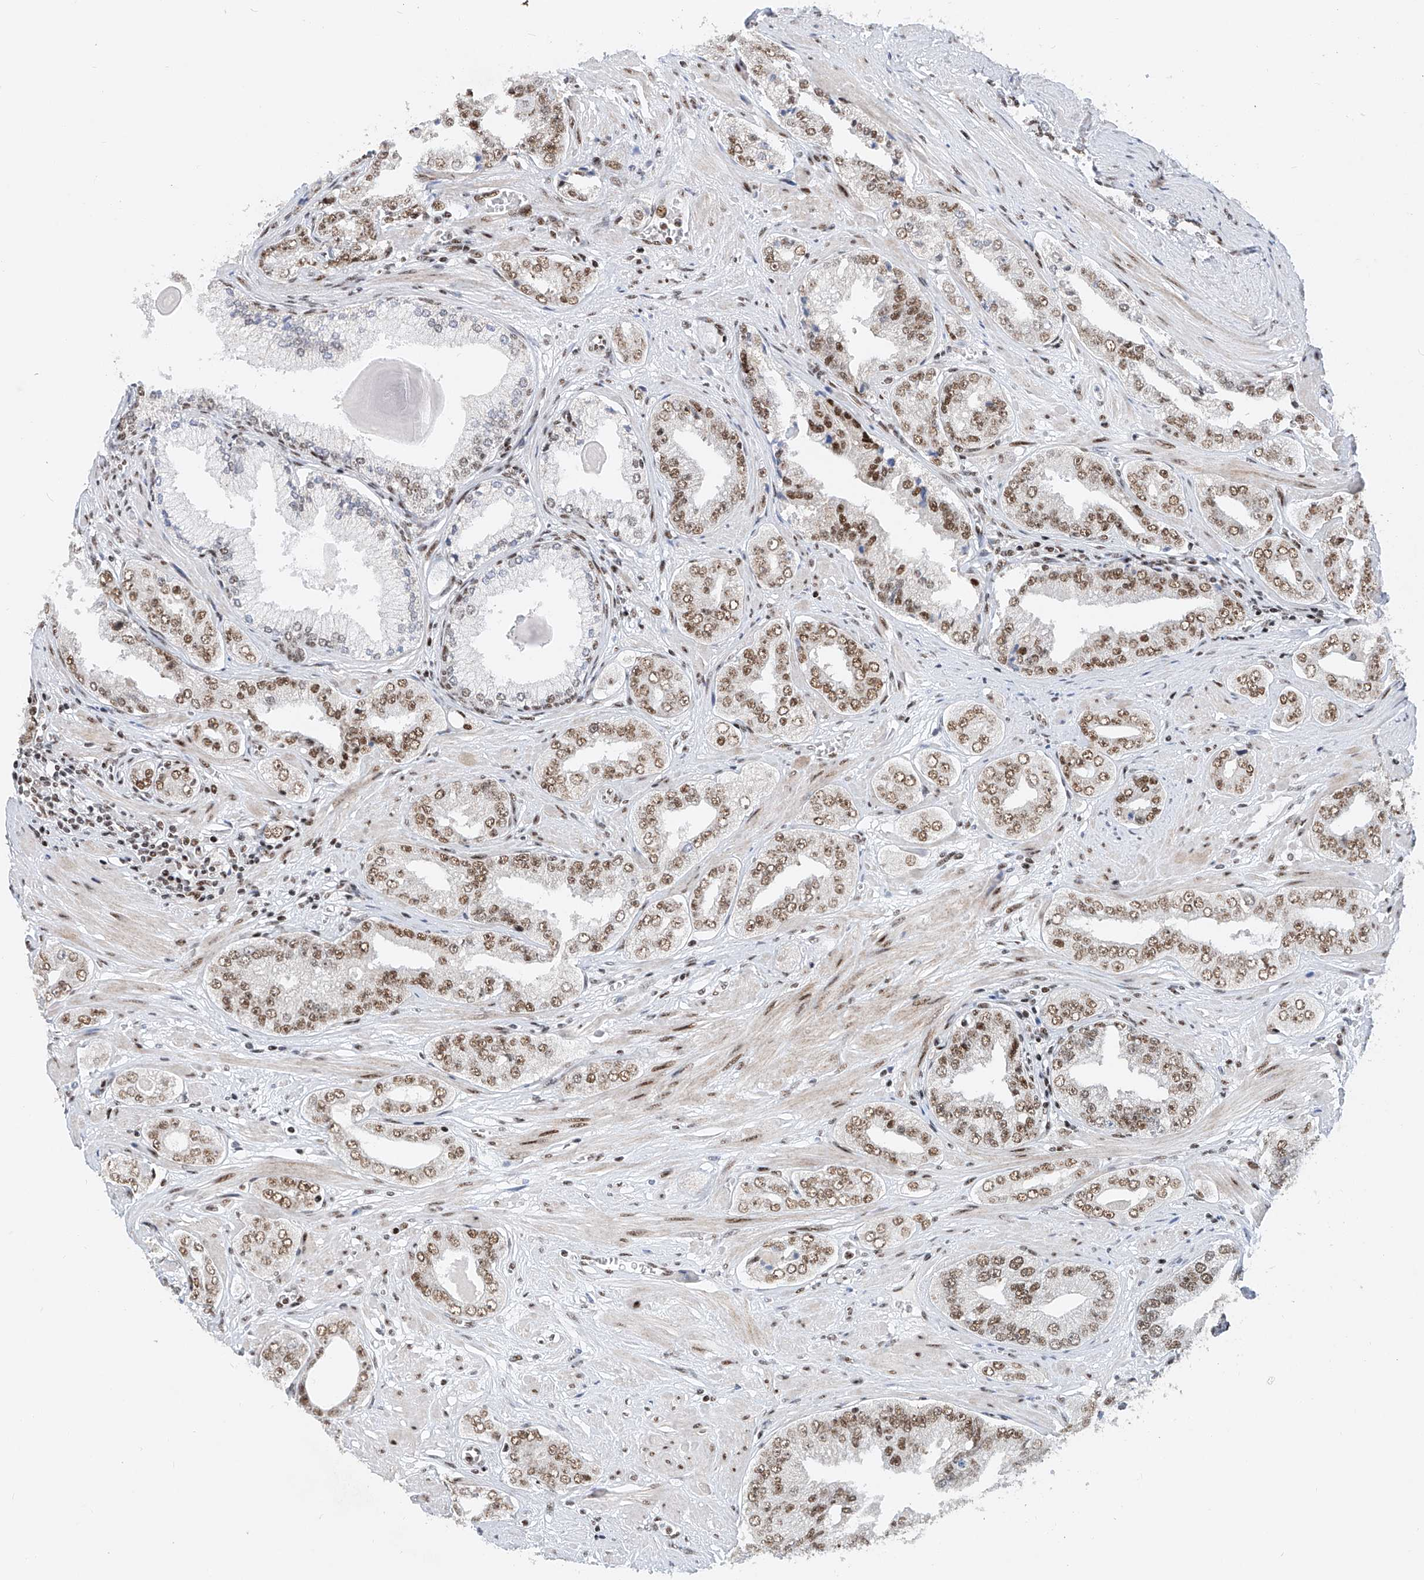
{"staining": {"intensity": "moderate", "quantity": ">75%", "location": "nuclear"}, "tissue": "prostate cancer", "cell_type": "Tumor cells", "image_type": "cancer", "snomed": [{"axis": "morphology", "description": "Adenocarcinoma, High grade"}, {"axis": "topography", "description": "Prostate"}], "caption": "Tumor cells reveal medium levels of moderate nuclear staining in approximately >75% of cells in human adenocarcinoma (high-grade) (prostate). (Stains: DAB in brown, nuclei in blue, Microscopy: brightfield microscopy at high magnification).", "gene": "TAF4", "patient": {"sex": "male", "age": 71}}